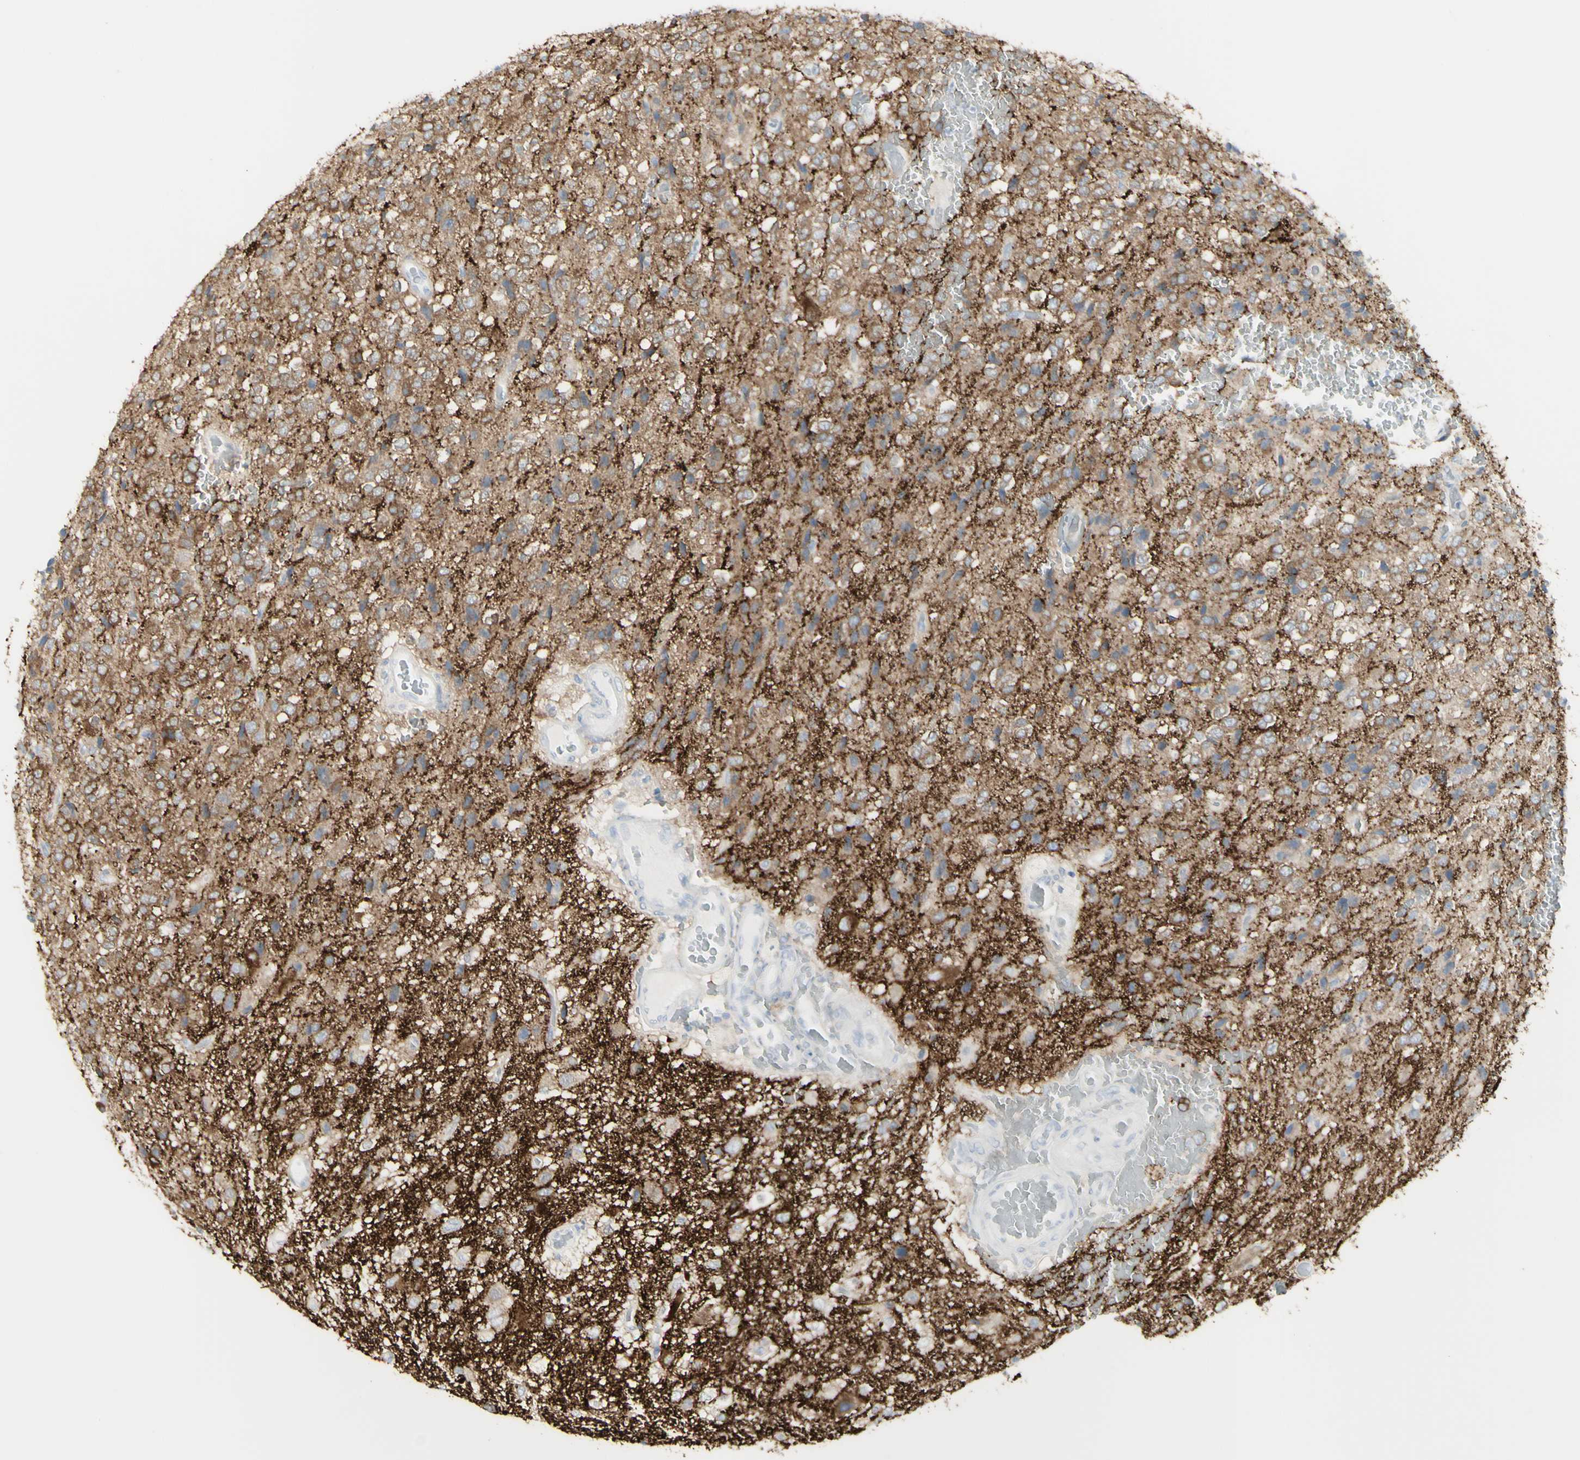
{"staining": {"intensity": "moderate", "quantity": "25%-75%", "location": "cytoplasmic/membranous"}, "tissue": "glioma", "cell_type": "Tumor cells", "image_type": "cancer", "snomed": [{"axis": "morphology", "description": "Glioma, malignant, High grade"}, {"axis": "topography", "description": "pancreas cauda"}], "caption": "An image showing moderate cytoplasmic/membranous positivity in about 25%-75% of tumor cells in glioma, as visualized by brown immunohistochemical staining.", "gene": "ENSG00000198211", "patient": {"sex": "male", "age": 60}}